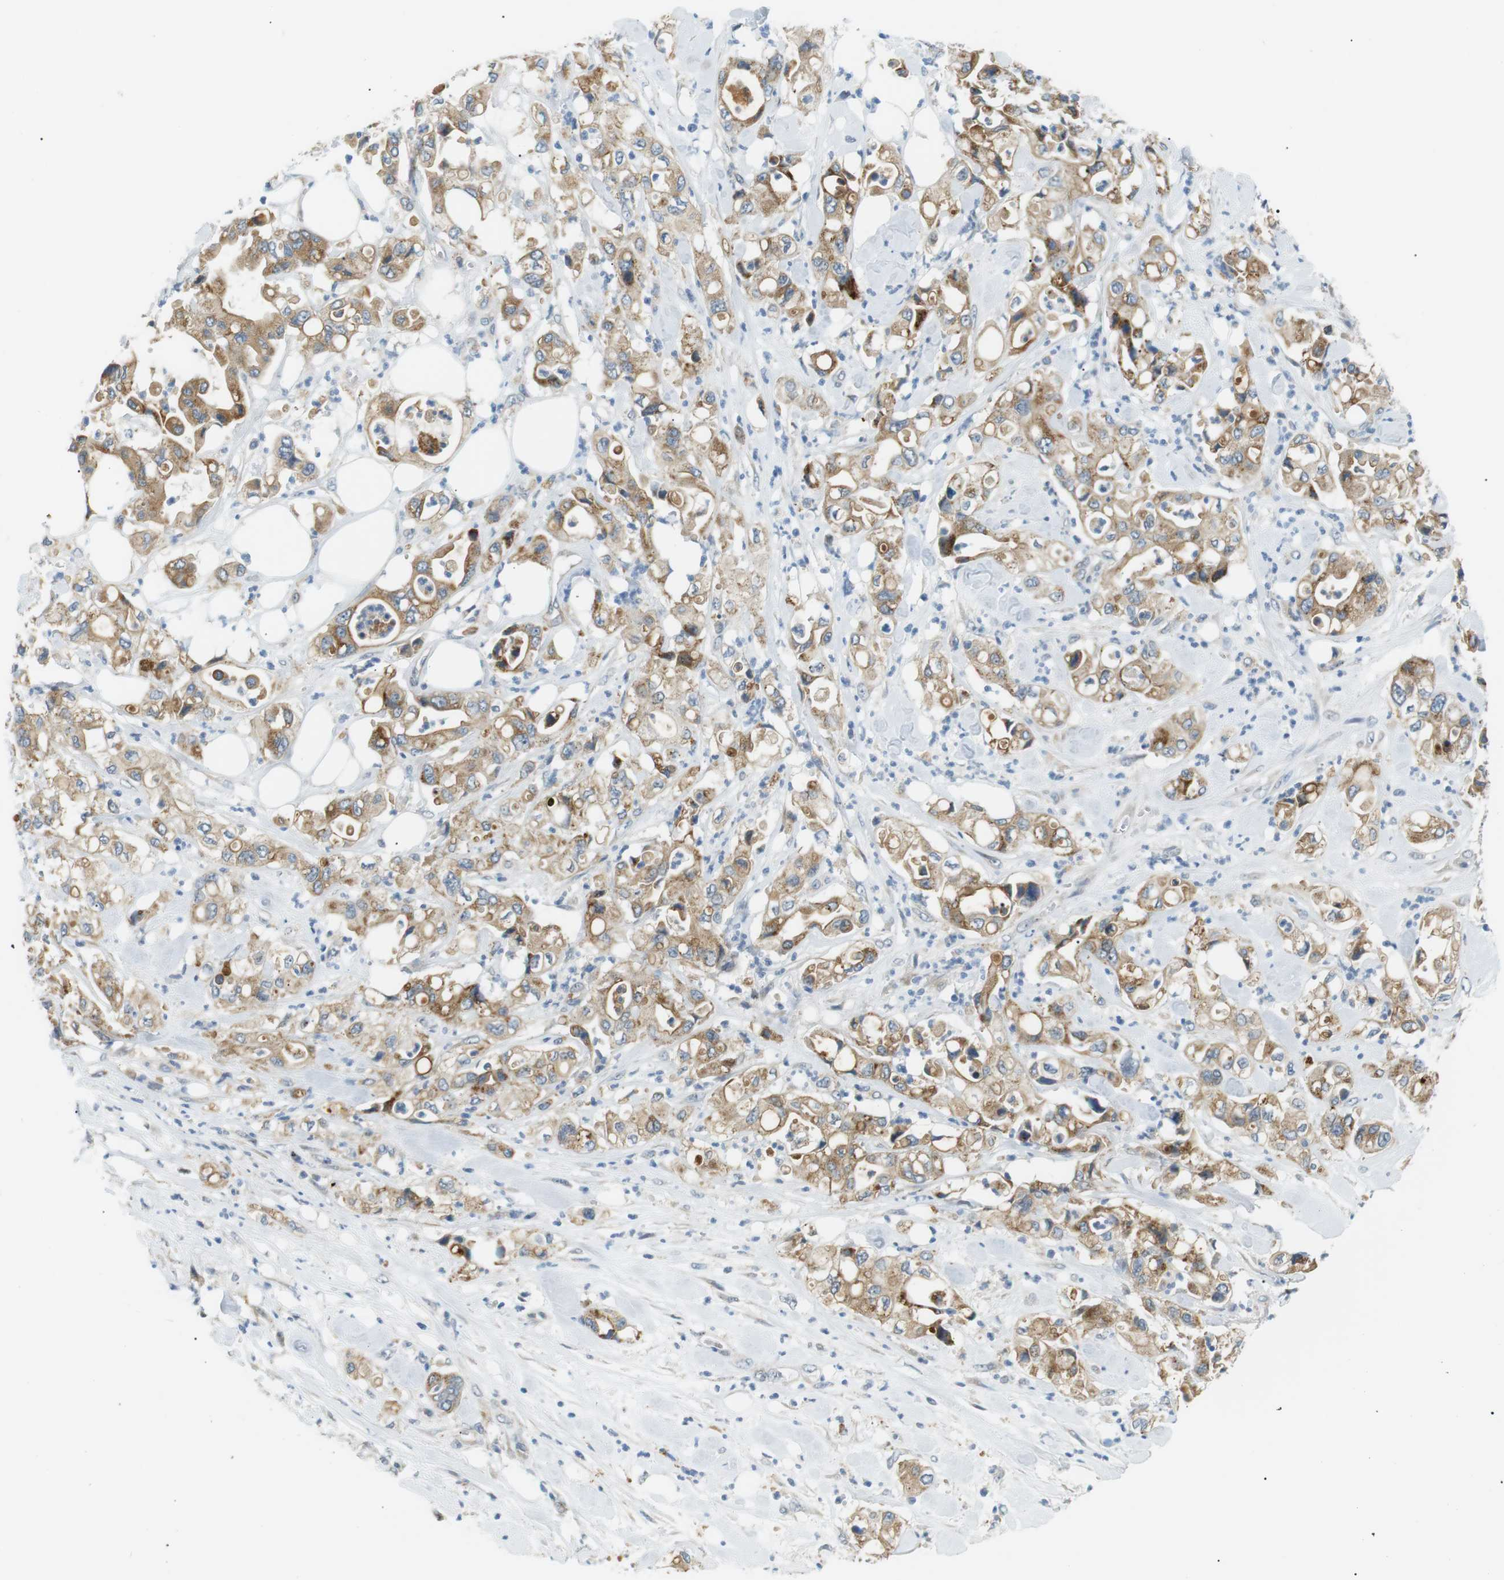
{"staining": {"intensity": "moderate", "quantity": ">75%", "location": "cytoplasmic/membranous"}, "tissue": "pancreatic cancer", "cell_type": "Tumor cells", "image_type": "cancer", "snomed": [{"axis": "morphology", "description": "Adenocarcinoma, NOS"}, {"axis": "topography", "description": "Pancreas"}], "caption": "The image reveals a brown stain indicating the presence of a protein in the cytoplasmic/membranous of tumor cells in pancreatic cancer (adenocarcinoma).", "gene": "B4GALNT2", "patient": {"sex": "male", "age": 70}}